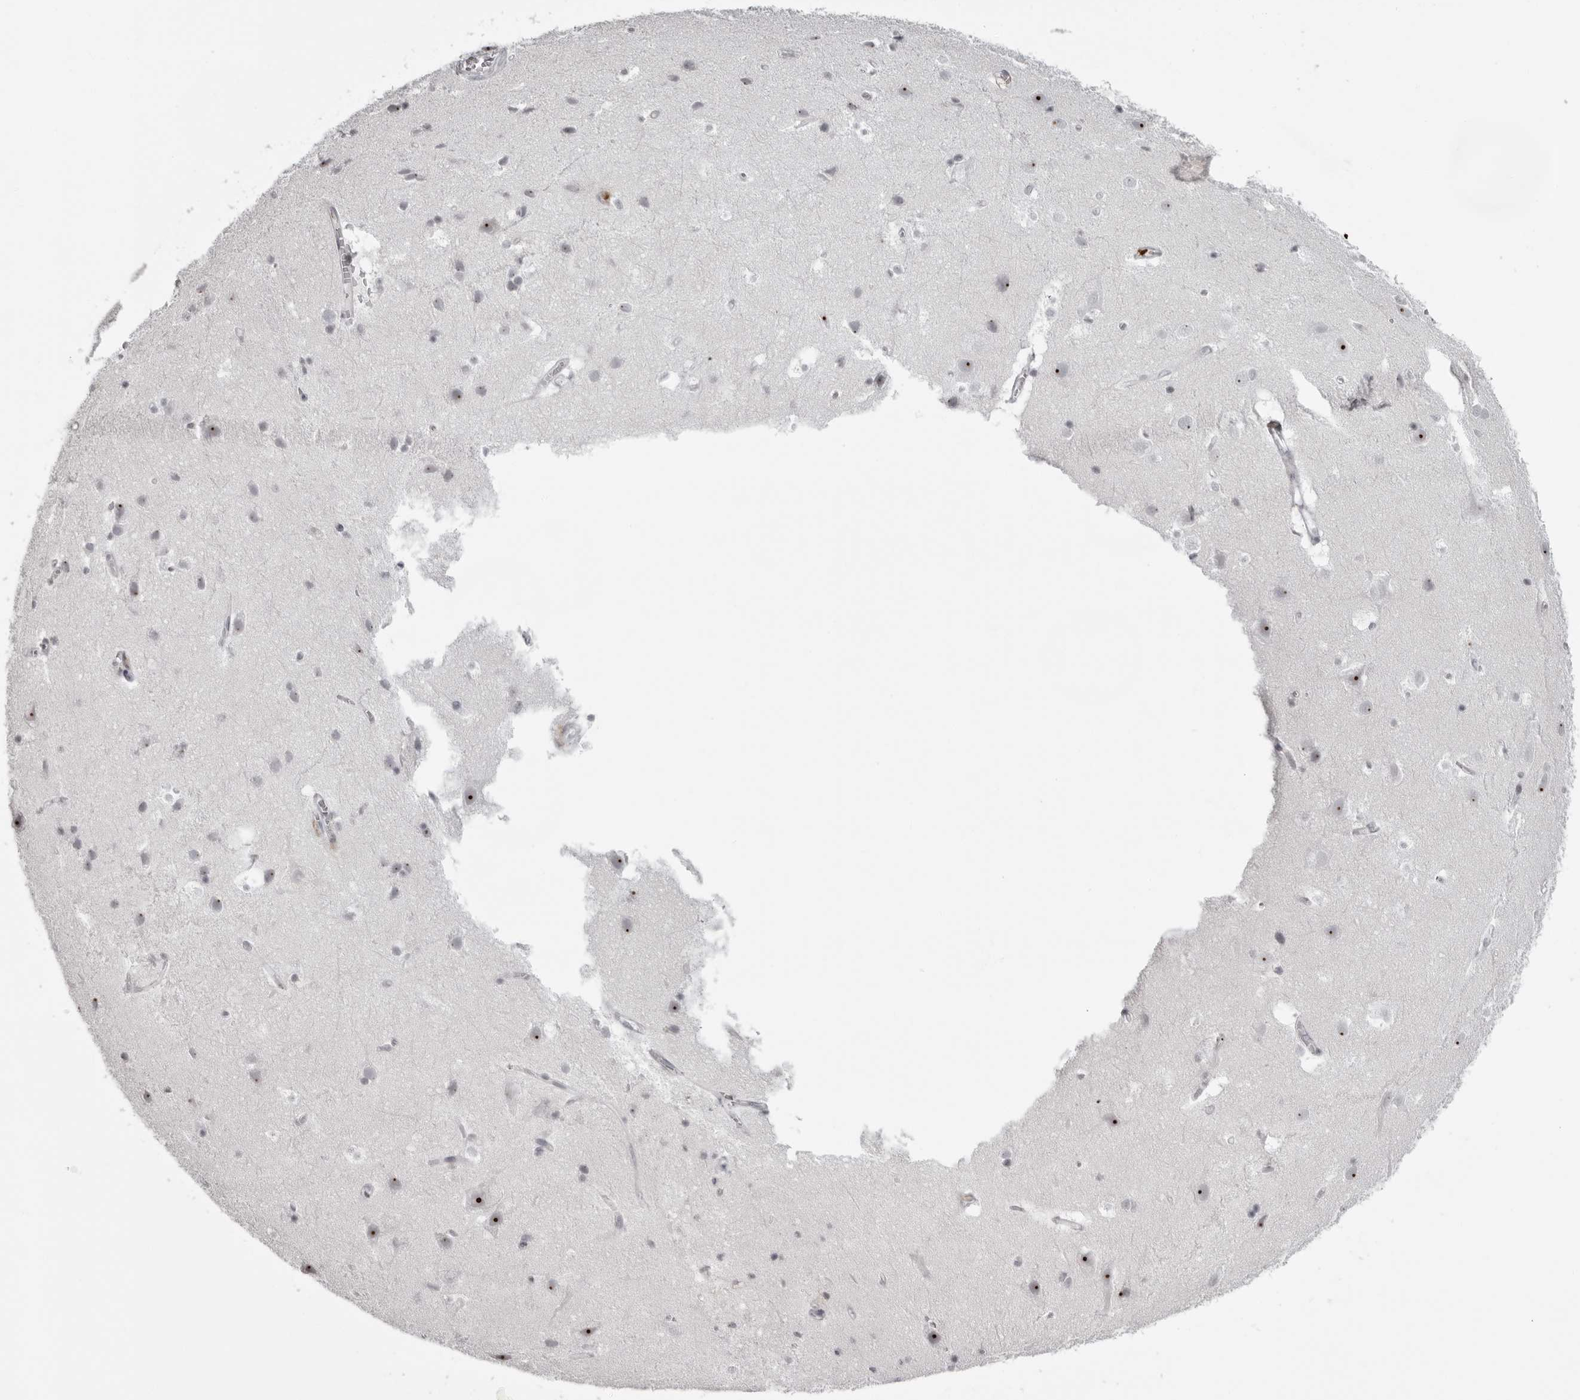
{"staining": {"intensity": "negative", "quantity": "none", "location": "none"}, "tissue": "cerebral cortex", "cell_type": "Endothelial cells", "image_type": "normal", "snomed": [{"axis": "morphology", "description": "Normal tissue, NOS"}, {"axis": "topography", "description": "Cerebral cortex"}], "caption": "Immunohistochemistry (IHC) of normal cerebral cortex reveals no positivity in endothelial cells.", "gene": "HELZ", "patient": {"sex": "male", "age": 54}}